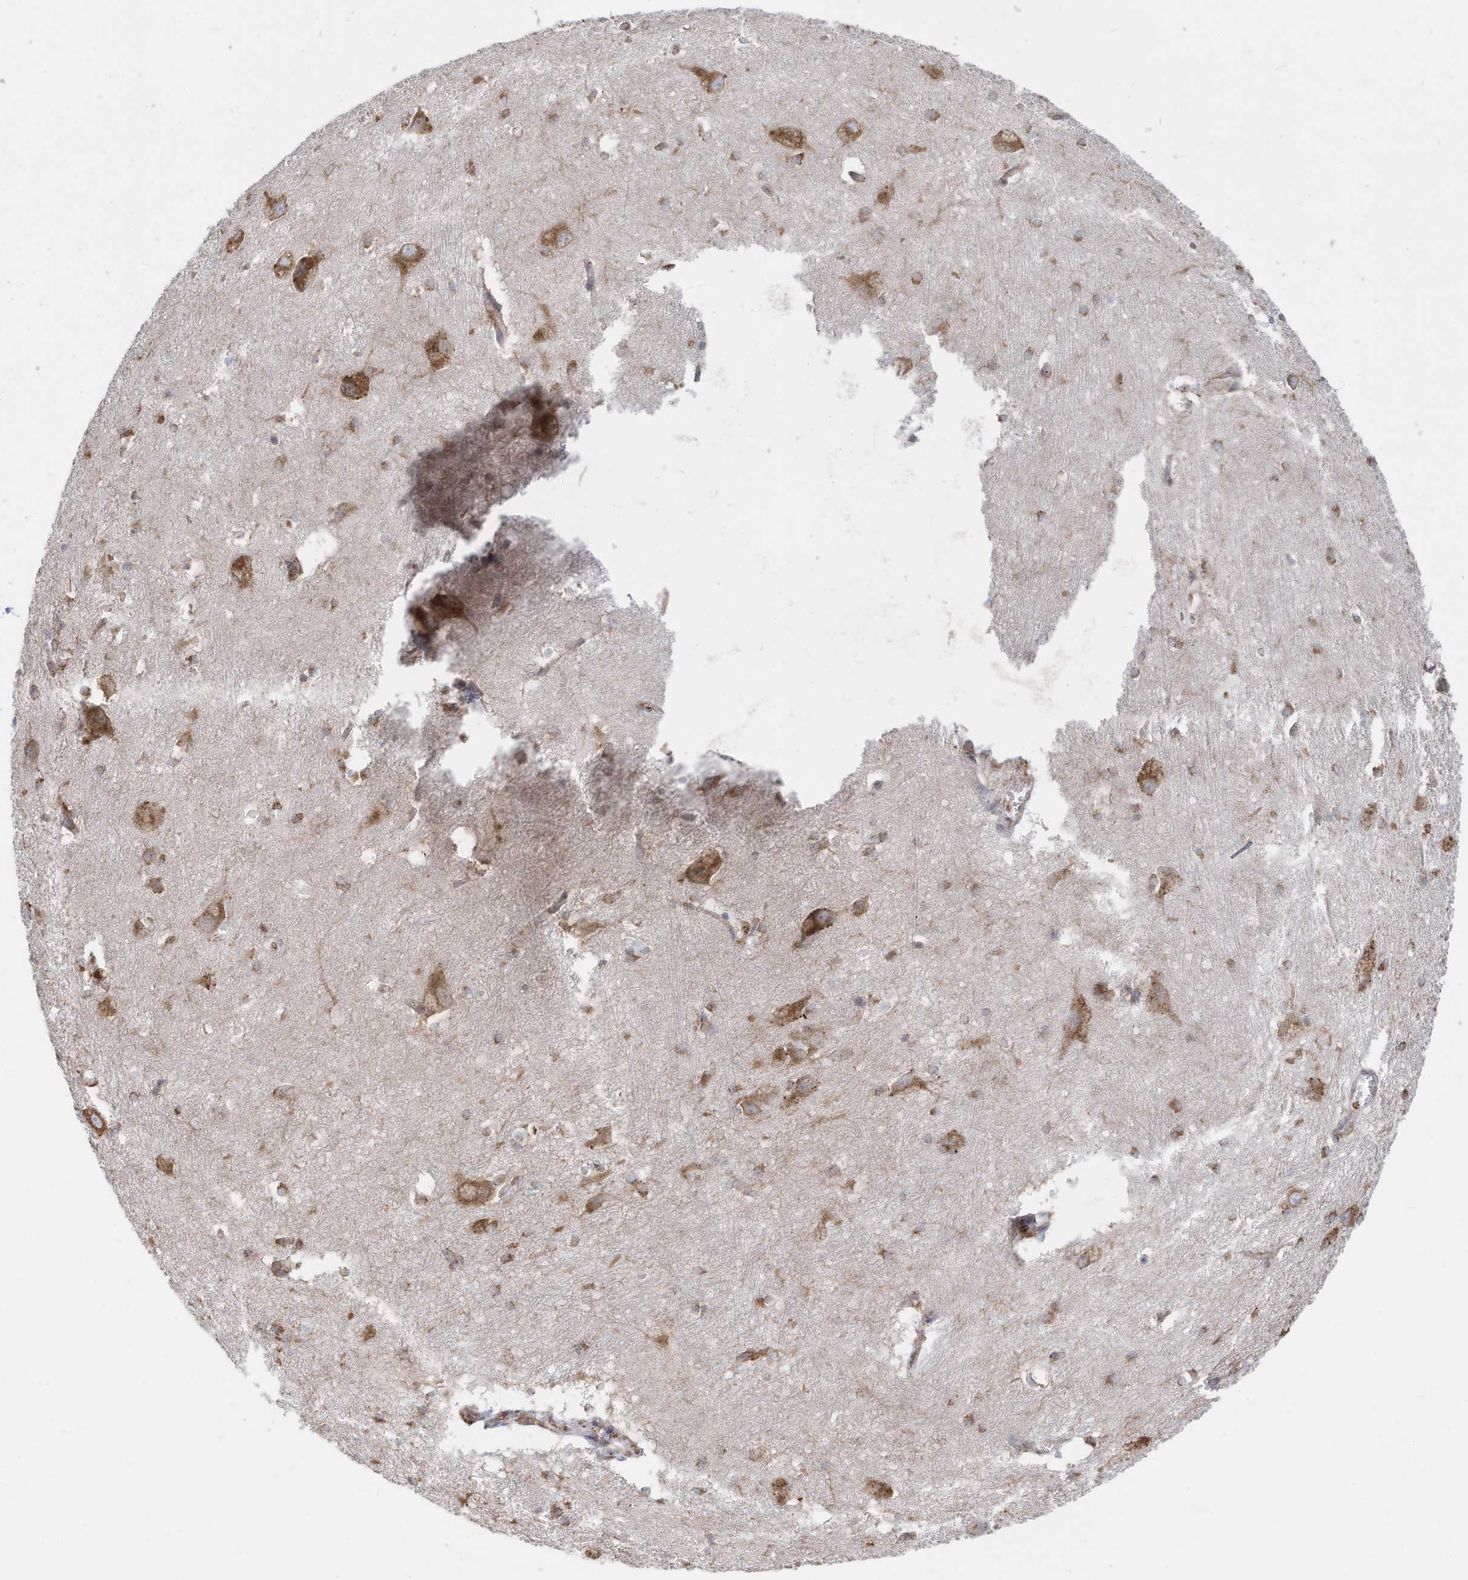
{"staining": {"intensity": "moderate", "quantity": "25%-75%", "location": "cytoplasmic/membranous"}, "tissue": "caudate", "cell_type": "Glial cells", "image_type": "normal", "snomed": [{"axis": "morphology", "description": "Normal tissue, NOS"}, {"axis": "topography", "description": "Lateral ventricle wall"}], "caption": "A medium amount of moderate cytoplasmic/membranous positivity is appreciated in about 25%-75% of glial cells in unremarkable caudate. (IHC, brightfield microscopy, high magnification).", "gene": "ZNF354C", "patient": {"sex": "male", "age": 37}}